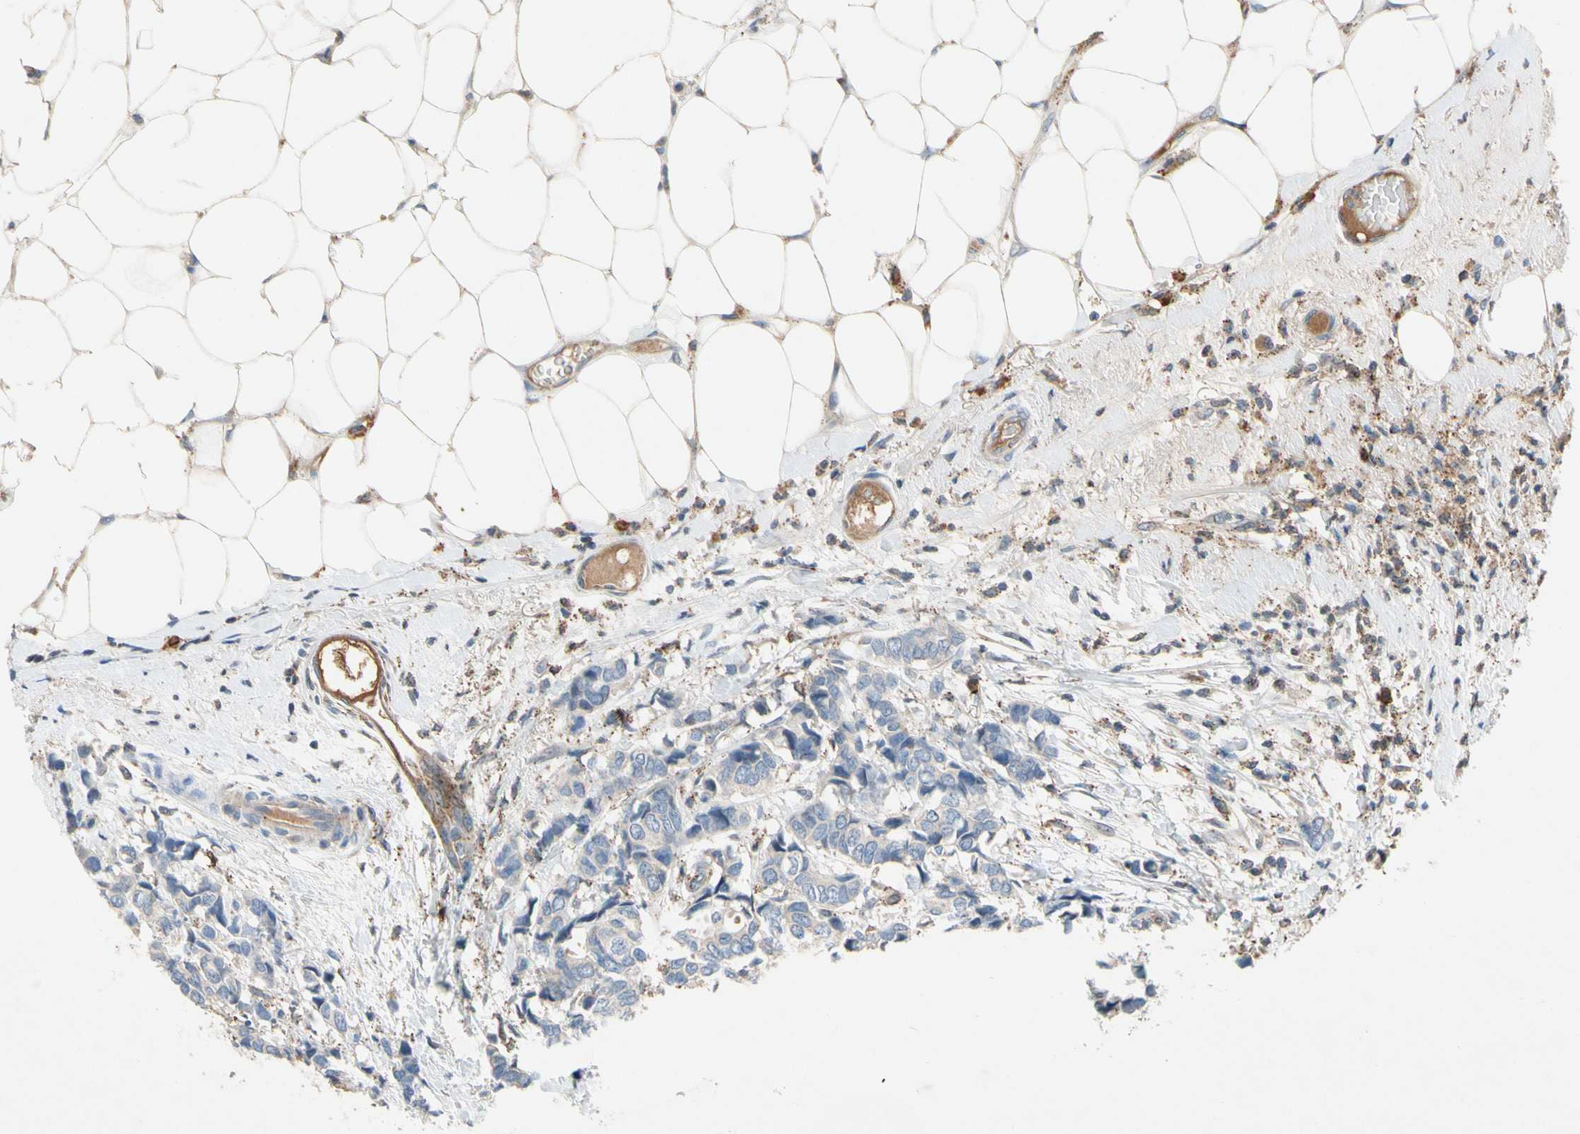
{"staining": {"intensity": "negative", "quantity": "none", "location": "none"}, "tissue": "breast cancer", "cell_type": "Tumor cells", "image_type": "cancer", "snomed": [{"axis": "morphology", "description": "Duct carcinoma"}, {"axis": "topography", "description": "Breast"}], "caption": "This micrograph is of breast cancer stained with immunohistochemistry (IHC) to label a protein in brown with the nuclei are counter-stained blue. There is no positivity in tumor cells.", "gene": "NDFIP2", "patient": {"sex": "female", "age": 87}}